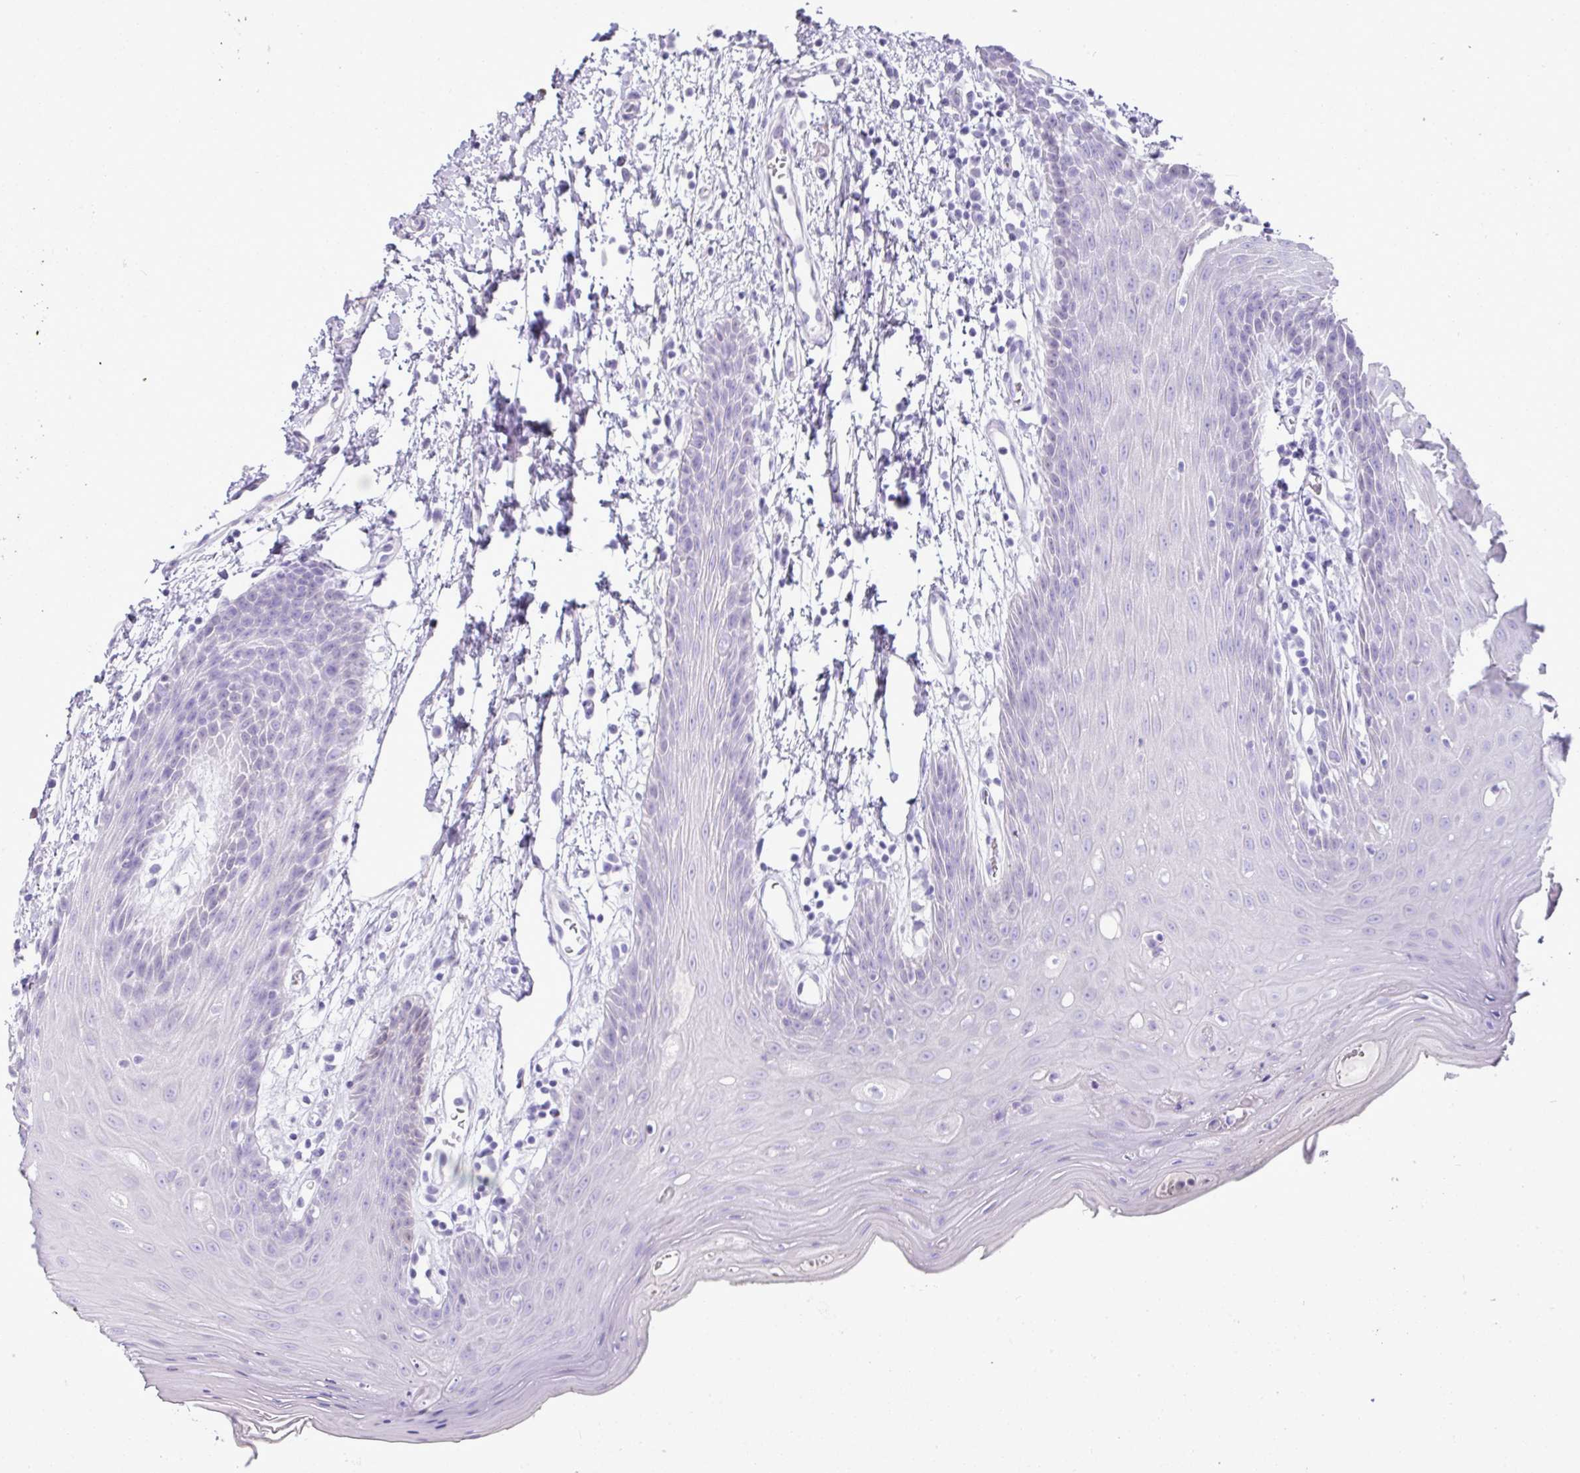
{"staining": {"intensity": "negative", "quantity": "none", "location": "none"}, "tissue": "oral mucosa", "cell_type": "Squamous epithelial cells", "image_type": "normal", "snomed": [{"axis": "morphology", "description": "Normal tissue, NOS"}, {"axis": "topography", "description": "Oral tissue"}, {"axis": "topography", "description": "Tounge, NOS"}], "caption": "Immunohistochemistry histopathology image of normal oral mucosa stained for a protein (brown), which displays no positivity in squamous epithelial cells. (Stains: DAB (3,3'-diaminobenzidine) immunohistochemistry with hematoxylin counter stain, Microscopy: brightfield microscopy at high magnification).", "gene": "GSTA1", "patient": {"sex": "female", "age": 59}}